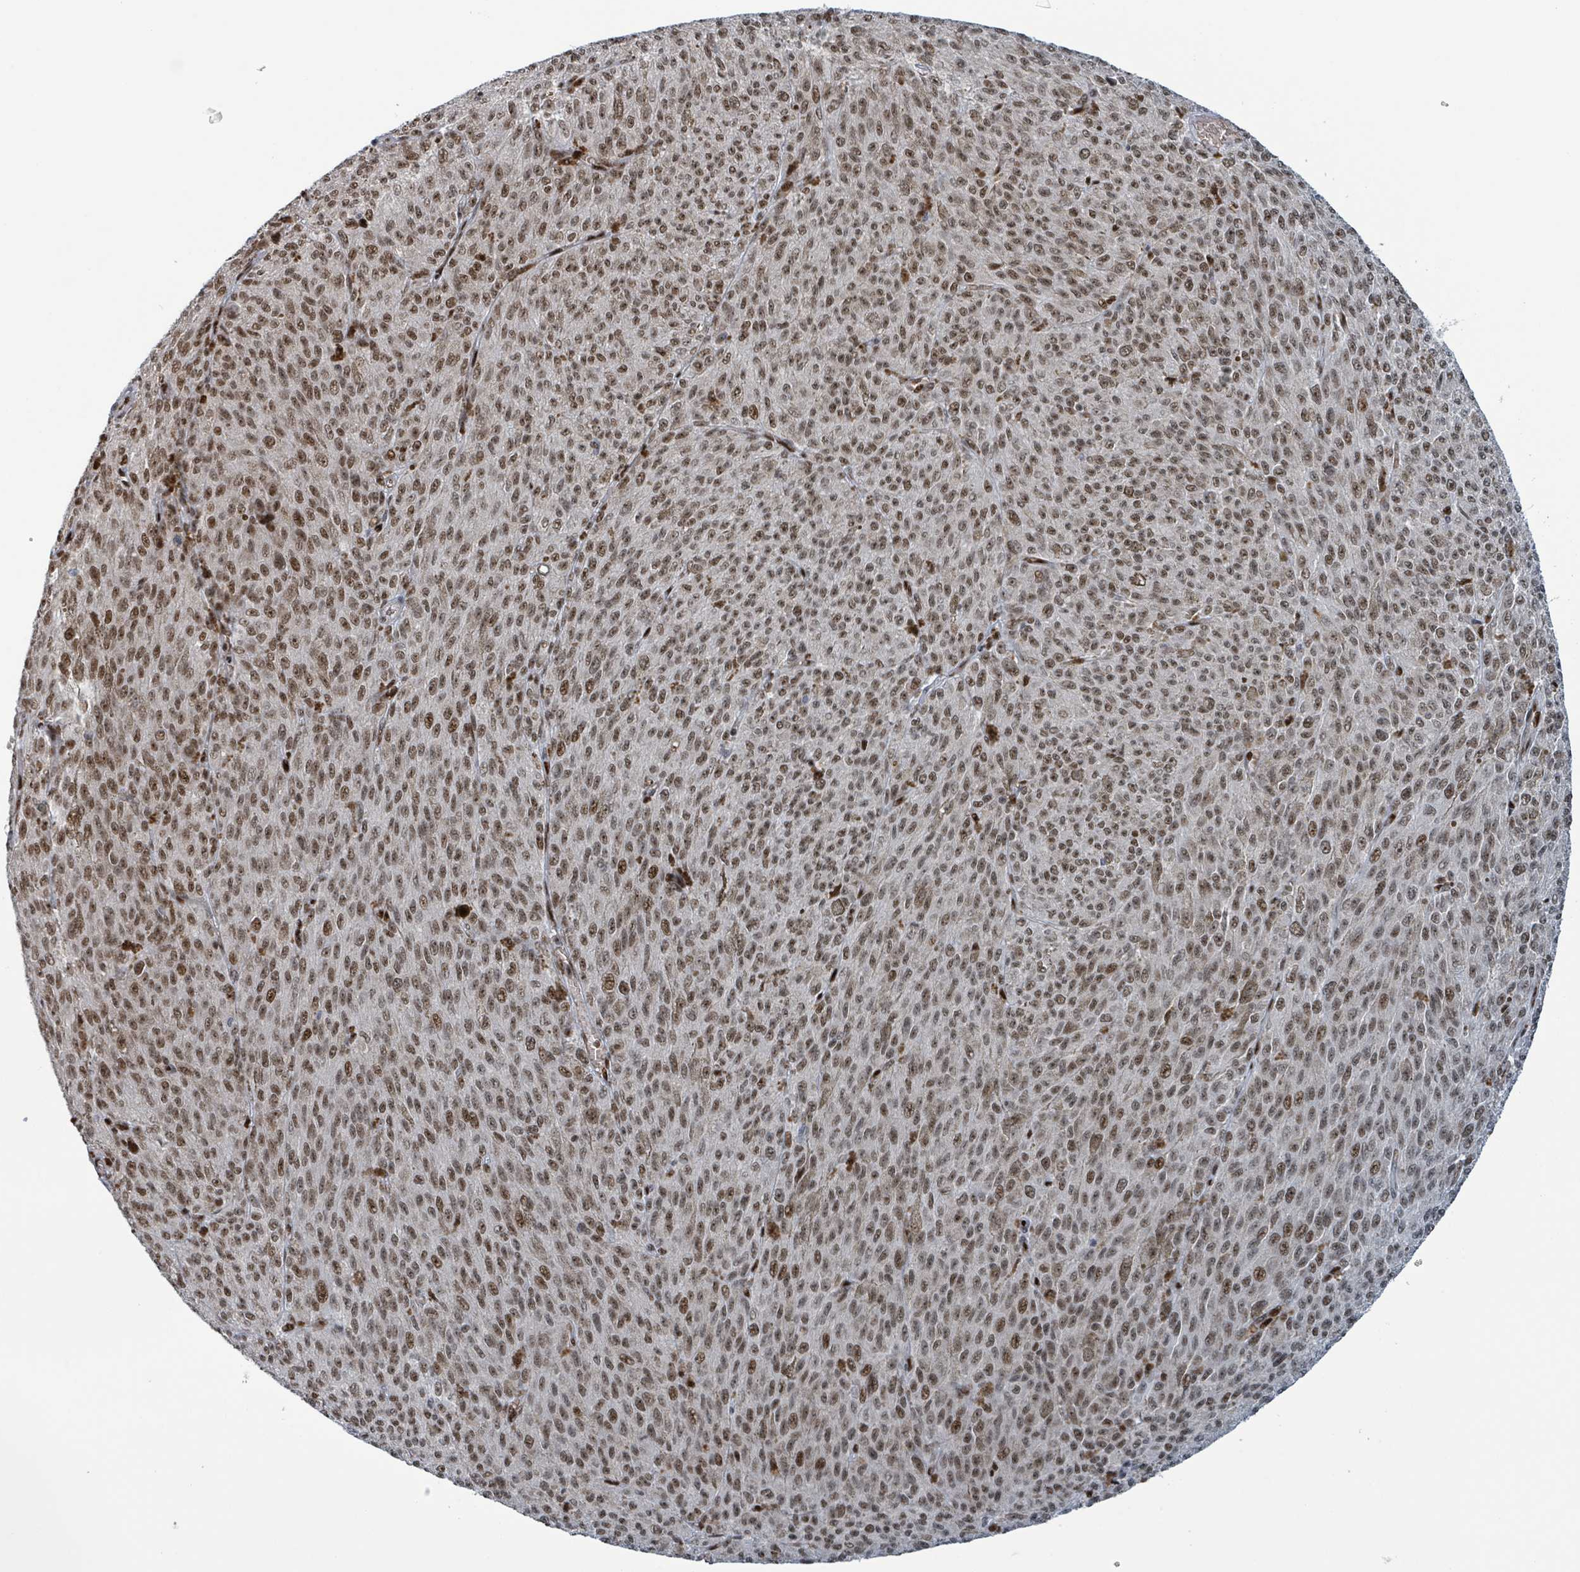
{"staining": {"intensity": "moderate", "quantity": ">75%", "location": "nuclear"}, "tissue": "melanoma", "cell_type": "Tumor cells", "image_type": "cancer", "snomed": [{"axis": "morphology", "description": "Malignant melanoma, NOS"}, {"axis": "topography", "description": "Skin"}], "caption": "There is medium levels of moderate nuclear staining in tumor cells of malignant melanoma, as demonstrated by immunohistochemical staining (brown color).", "gene": "KLF3", "patient": {"sex": "female", "age": 52}}